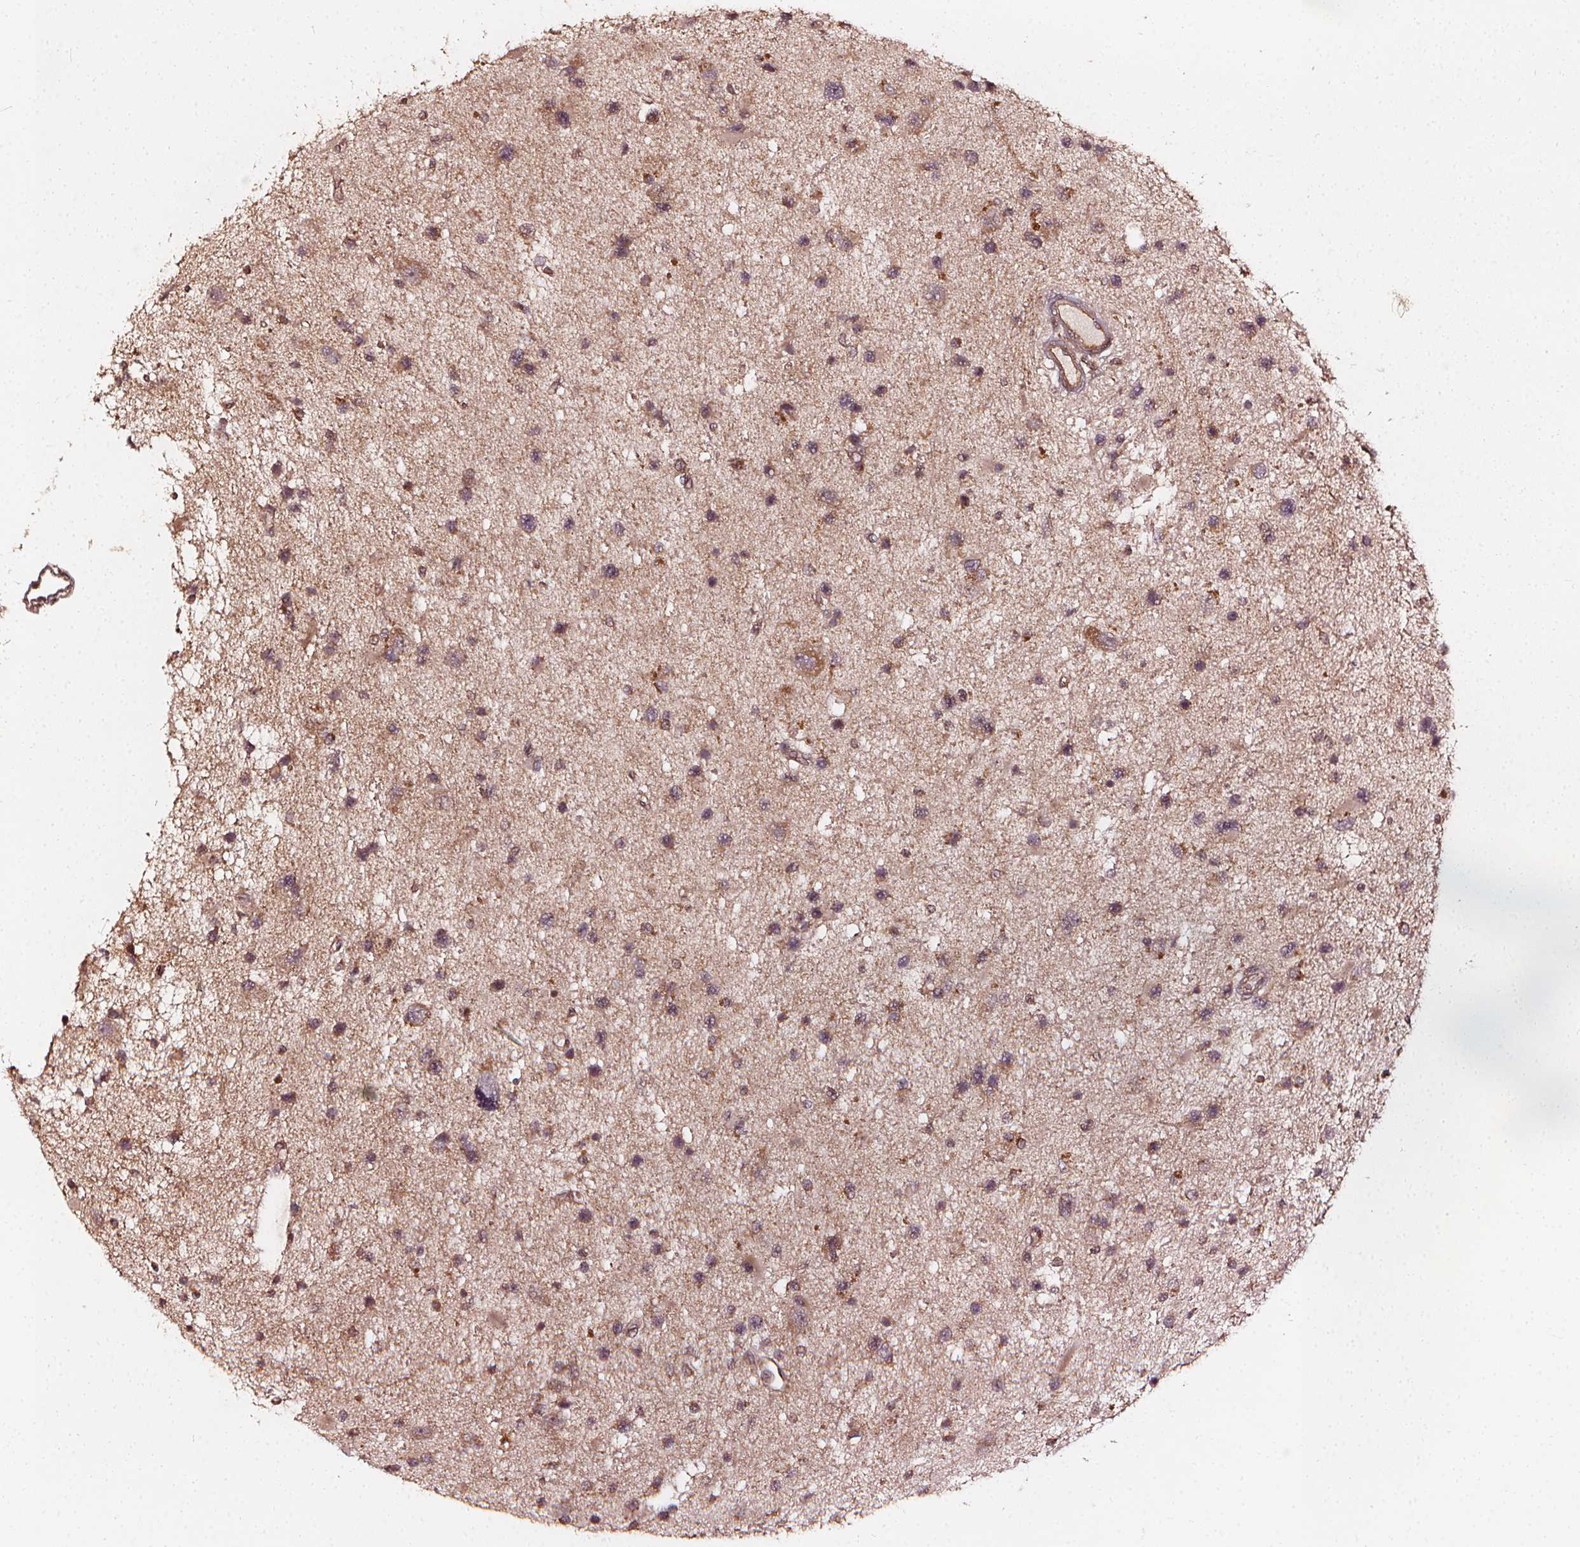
{"staining": {"intensity": "weak", "quantity": "25%-75%", "location": "cytoplasmic/membranous"}, "tissue": "glioma", "cell_type": "Tumor cells", "image_type": "cancer", "snomed": [{"axis": "morphology", "description": "Glioma, malignant, Low grade"}, {"axis": "topography", "description": "Brain"}], "caption": "Protein staining shows weak cytoplasmic/membranous expression in approximately 25%-75% of tumor cells in glioma.", "gene": "NPC1", "patient": {"sex": "female", "age": 32}}